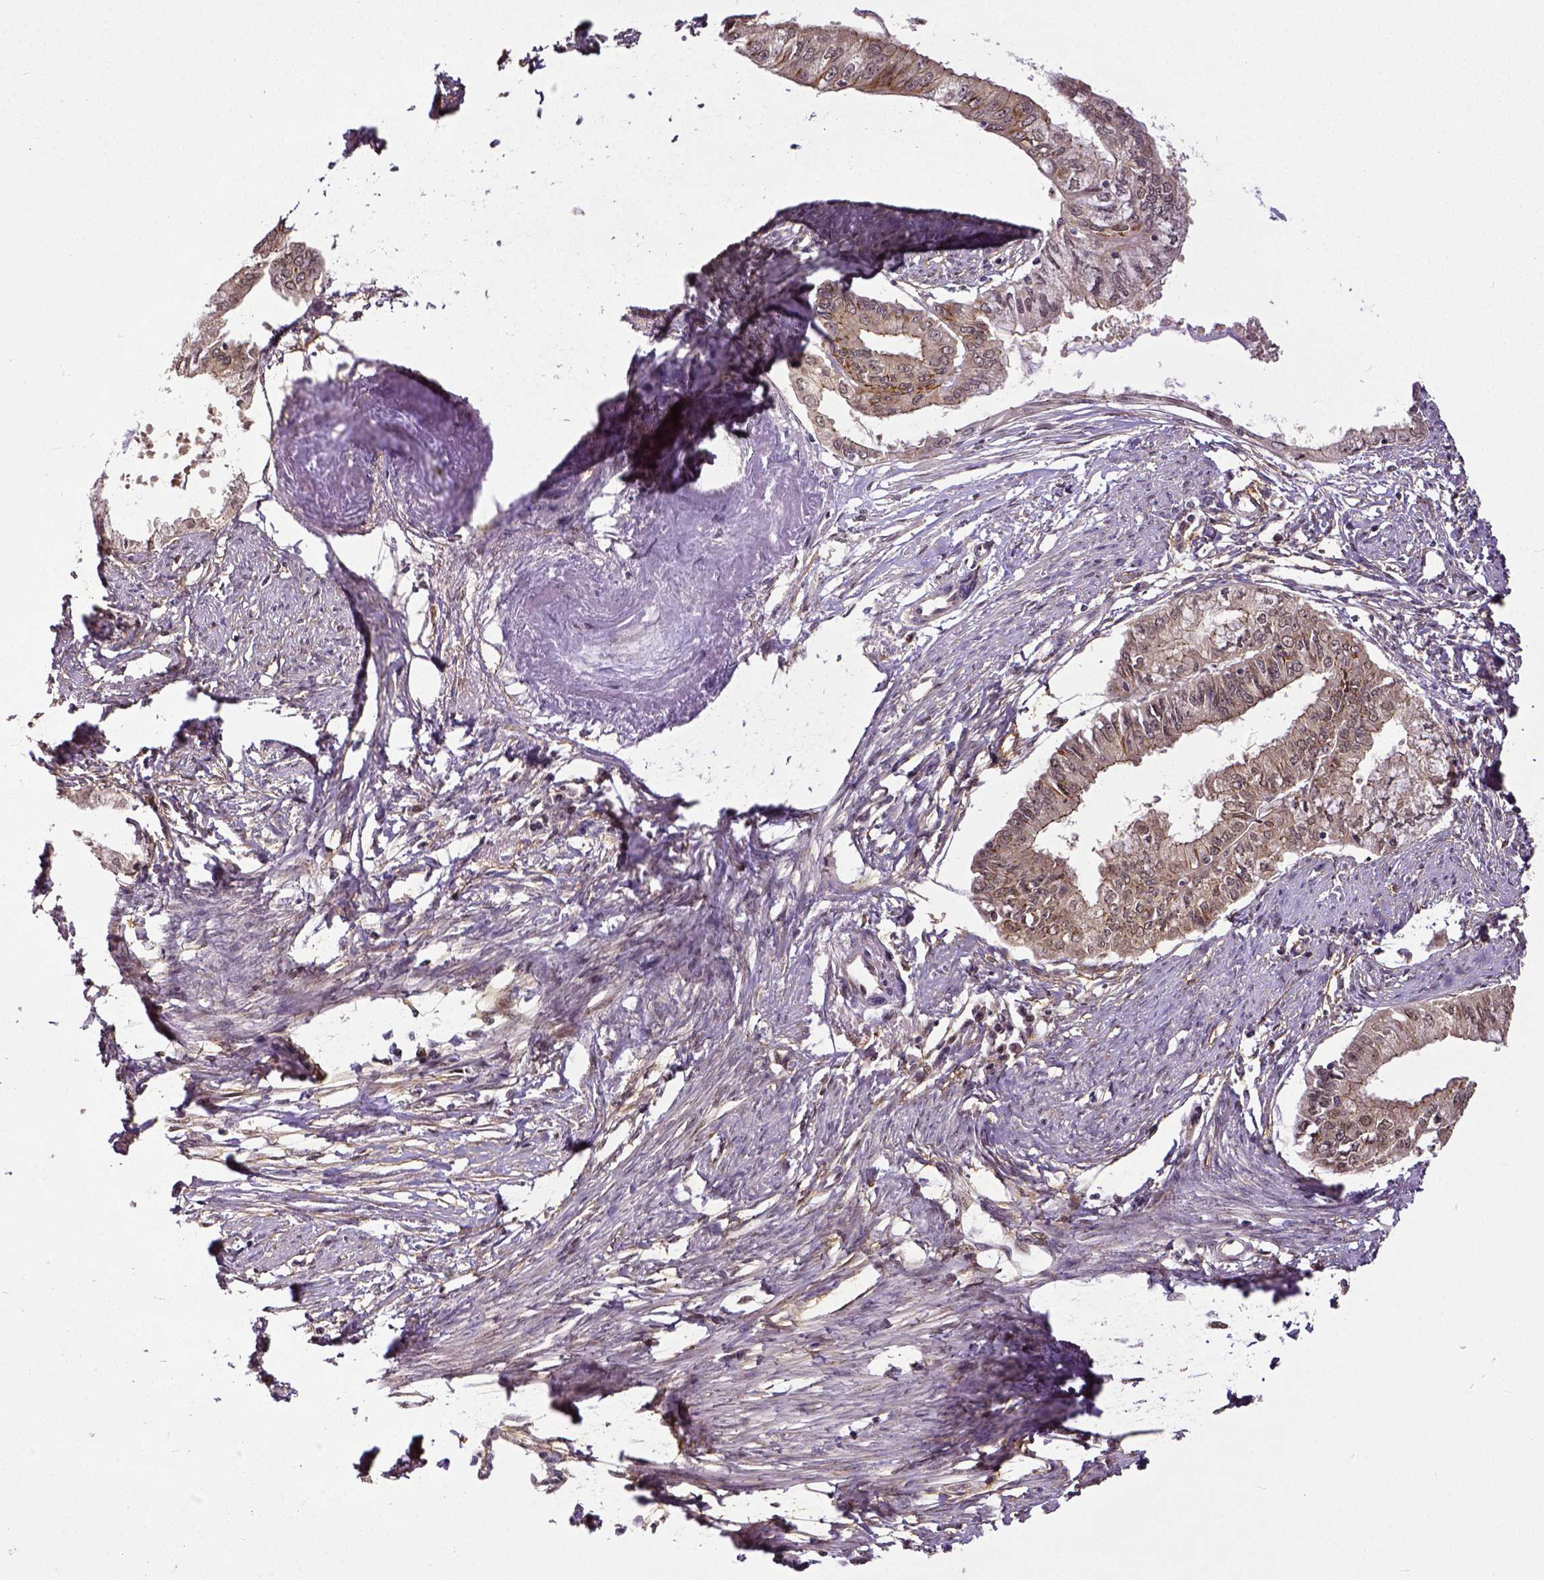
{"staining": {"intensity": "weak", "quantity": ">75%", "location": "cytoplasmic/membranous"}, "tissue": "endometrial cancer", "cell_type": "Tumor cells", "image_type": "cancer", "snomed": [{"axis": "morphology", "description": "Adenocarcinoma, NOS"}, {"axis": "topography", "description": "Endometrium"}], "caption": "Tumor cells reveal low levels of weak cytoplasmic/membranous positivity in about >75% of cells in human endometrial adenocarcinoma.", "gene": "DICER1", "patient": {"sex": "female", "age": 76}}